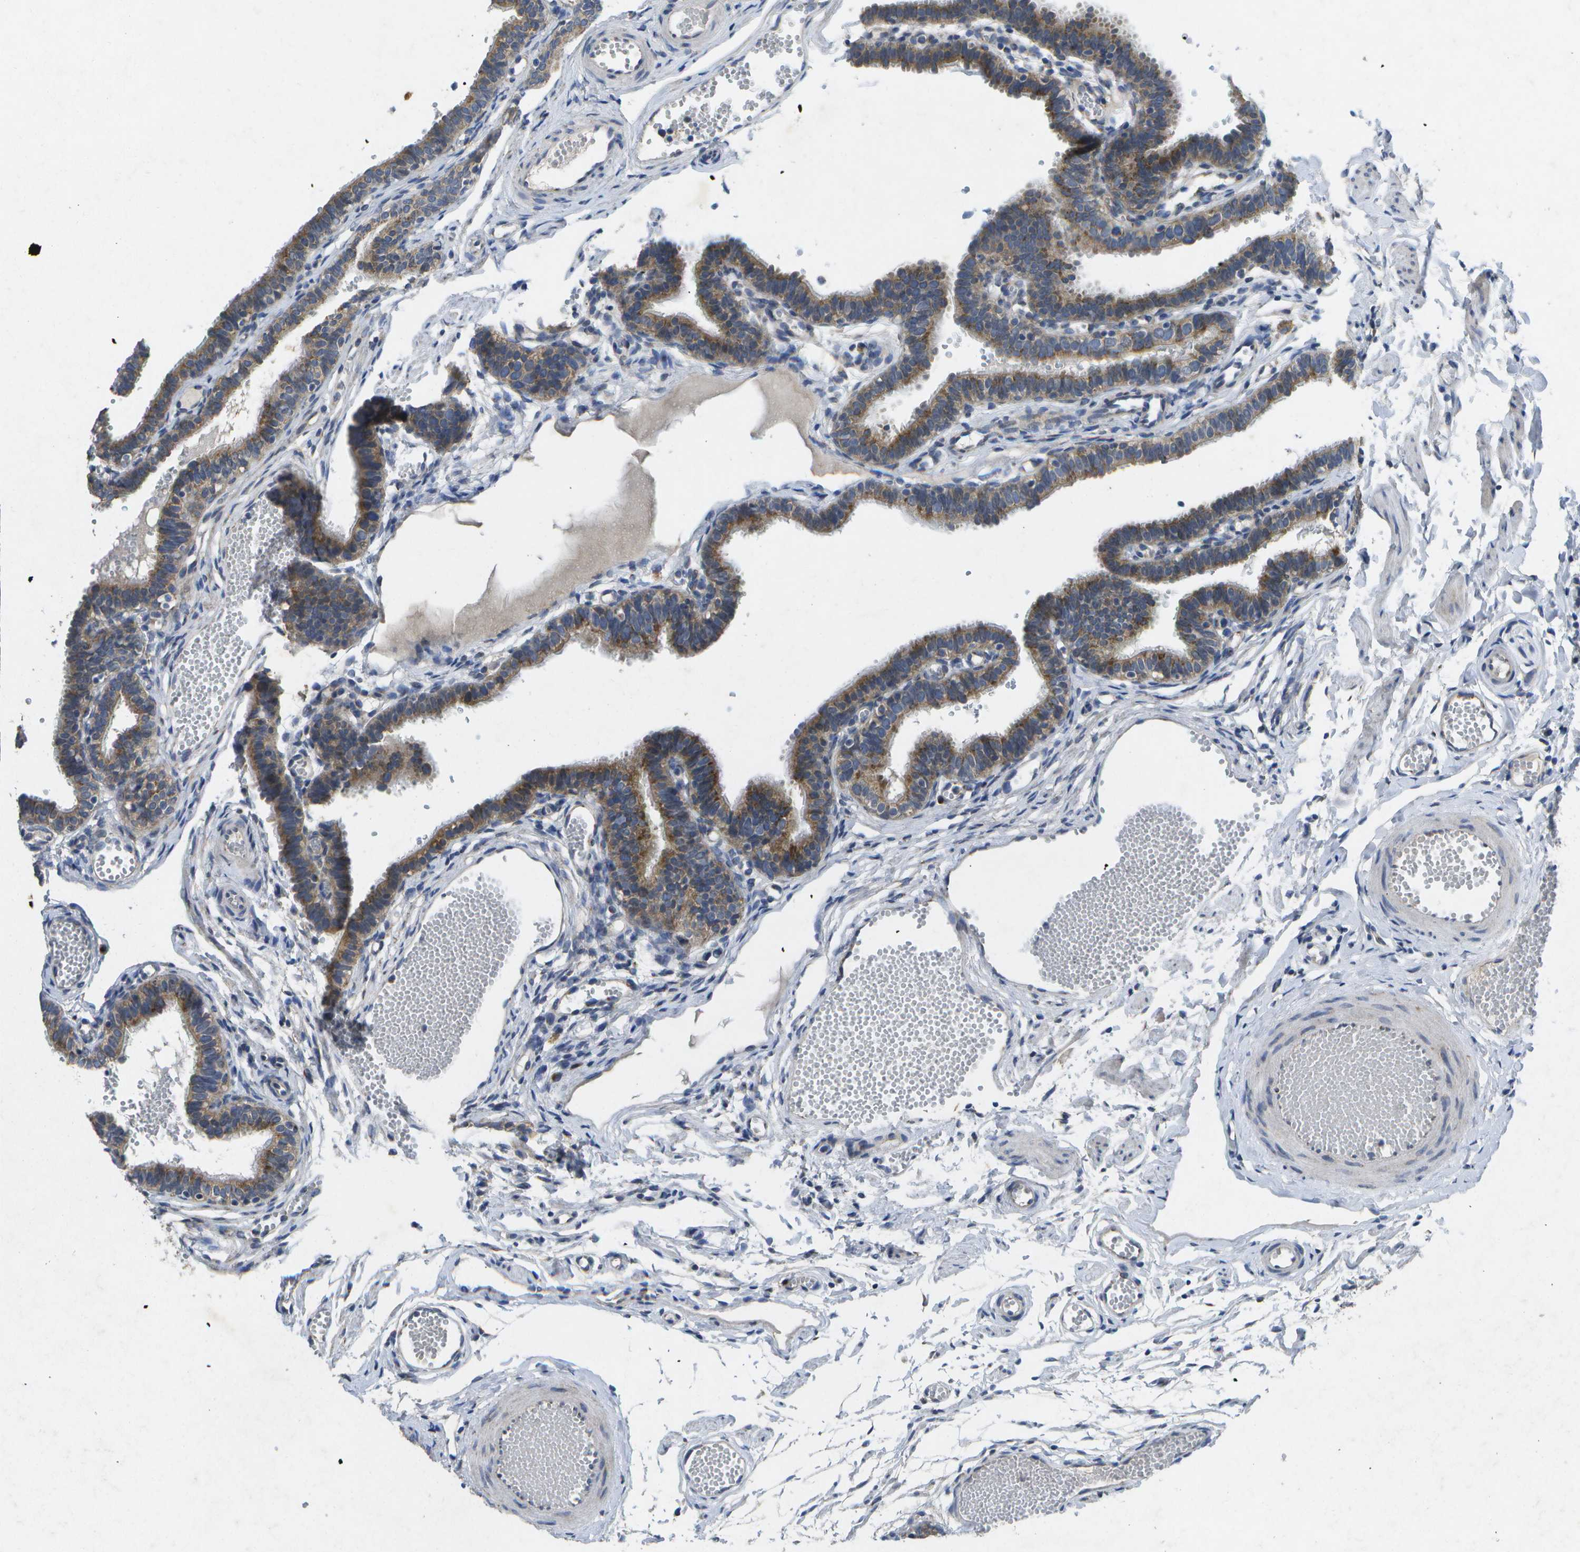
{"staining": {"intensity": "moderate", "quantity": ">75%", "location": "cytoplasmic/membranous"}, "tissue": "fallopian tube", "cell_type": "Glandular cells", "image_type": "normal", "snomed": [{"axis": "morphology", "description": "Normal tissue, NOS"}, {"axis": "topography", "description": "Fallopian tube"}, {"axis": "topography", "description": "Placenta"}], "caption": "Fallopian tube stained for a protein exhibits moderate cytoplasmic/membranous positivity in glandular cells.", "gene": "KDELR1", "patient": {"sex": "female", "age": 34}}